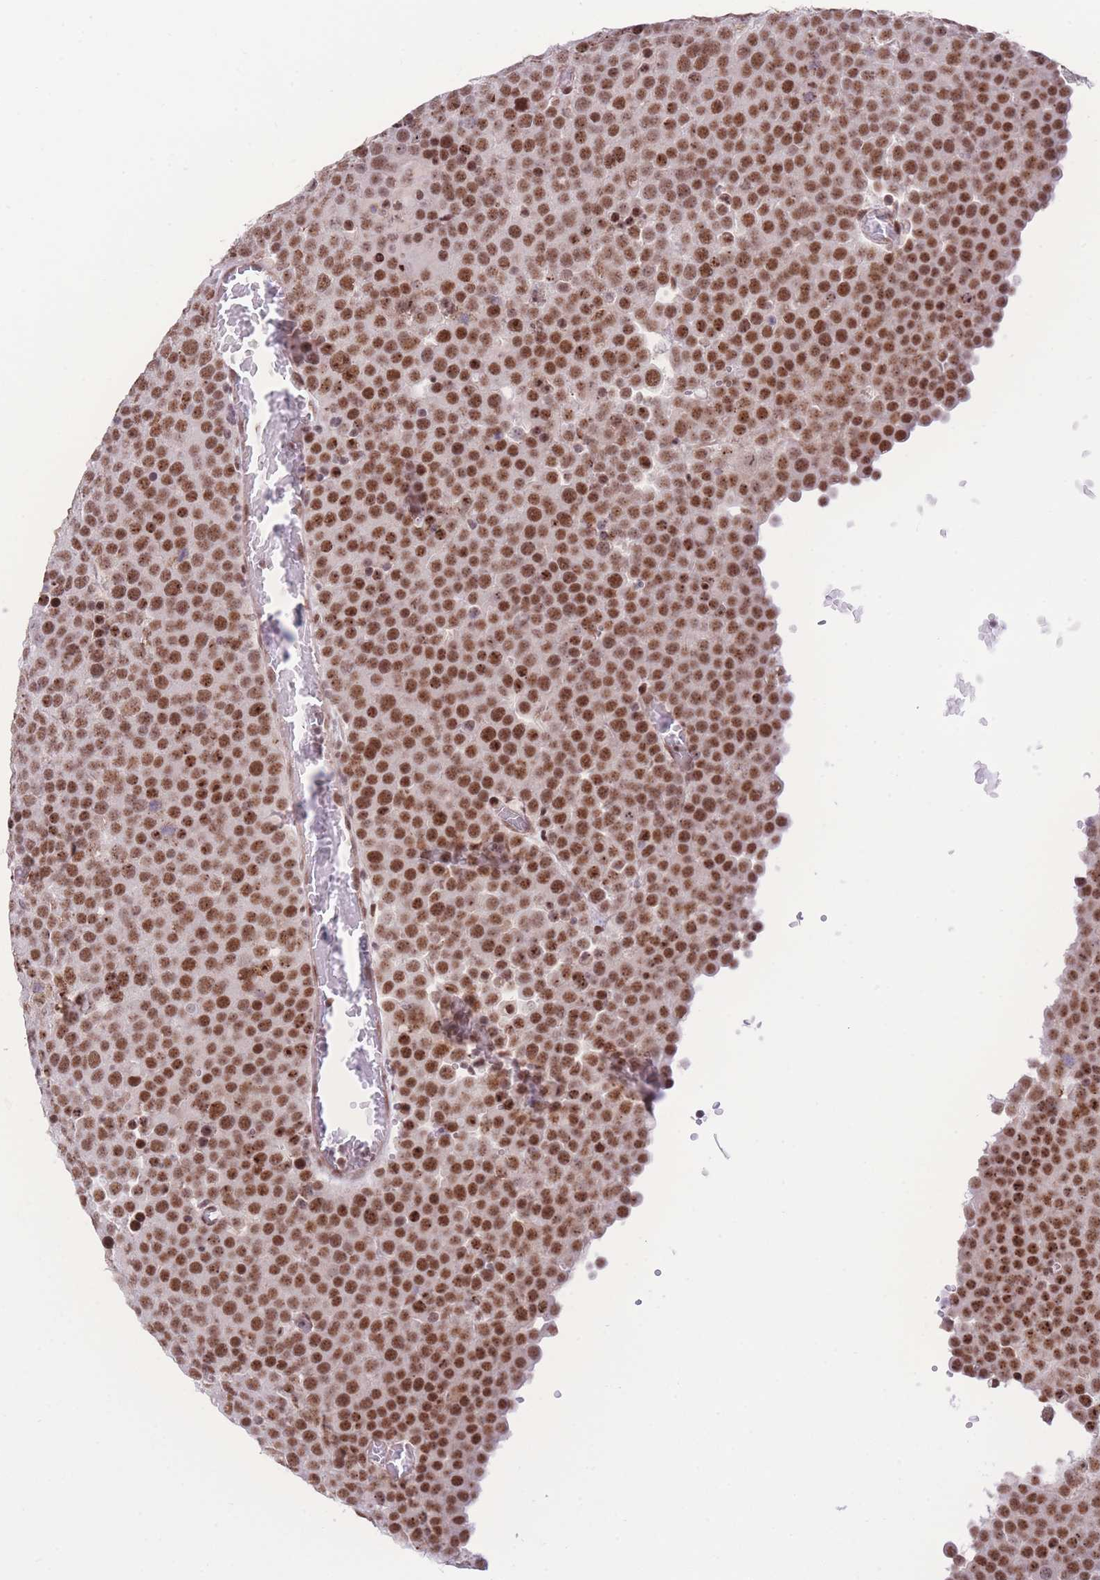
{"staining": {"intensity": "strong", "quantity": ">75%", "location": "nuclear"}, "tissue": "testis cancer", "cell_type": "Tumor cells", "image_type": "cancer", "snomed": [{"axis": "morphology", "description": "Normal tissue, NOS"}, {"axis": "morphology", "description": "Seminoma, NOS"}, {"axis": "topography", "description": "Testis"}], "caption": "Testis seminoma was stained to show a protein in brown. There is high levels of strong nuclear positivity in about >75% of tumor cells.", "gene": "PCIF1", "patient": {"sex": "male", "age": 71}}